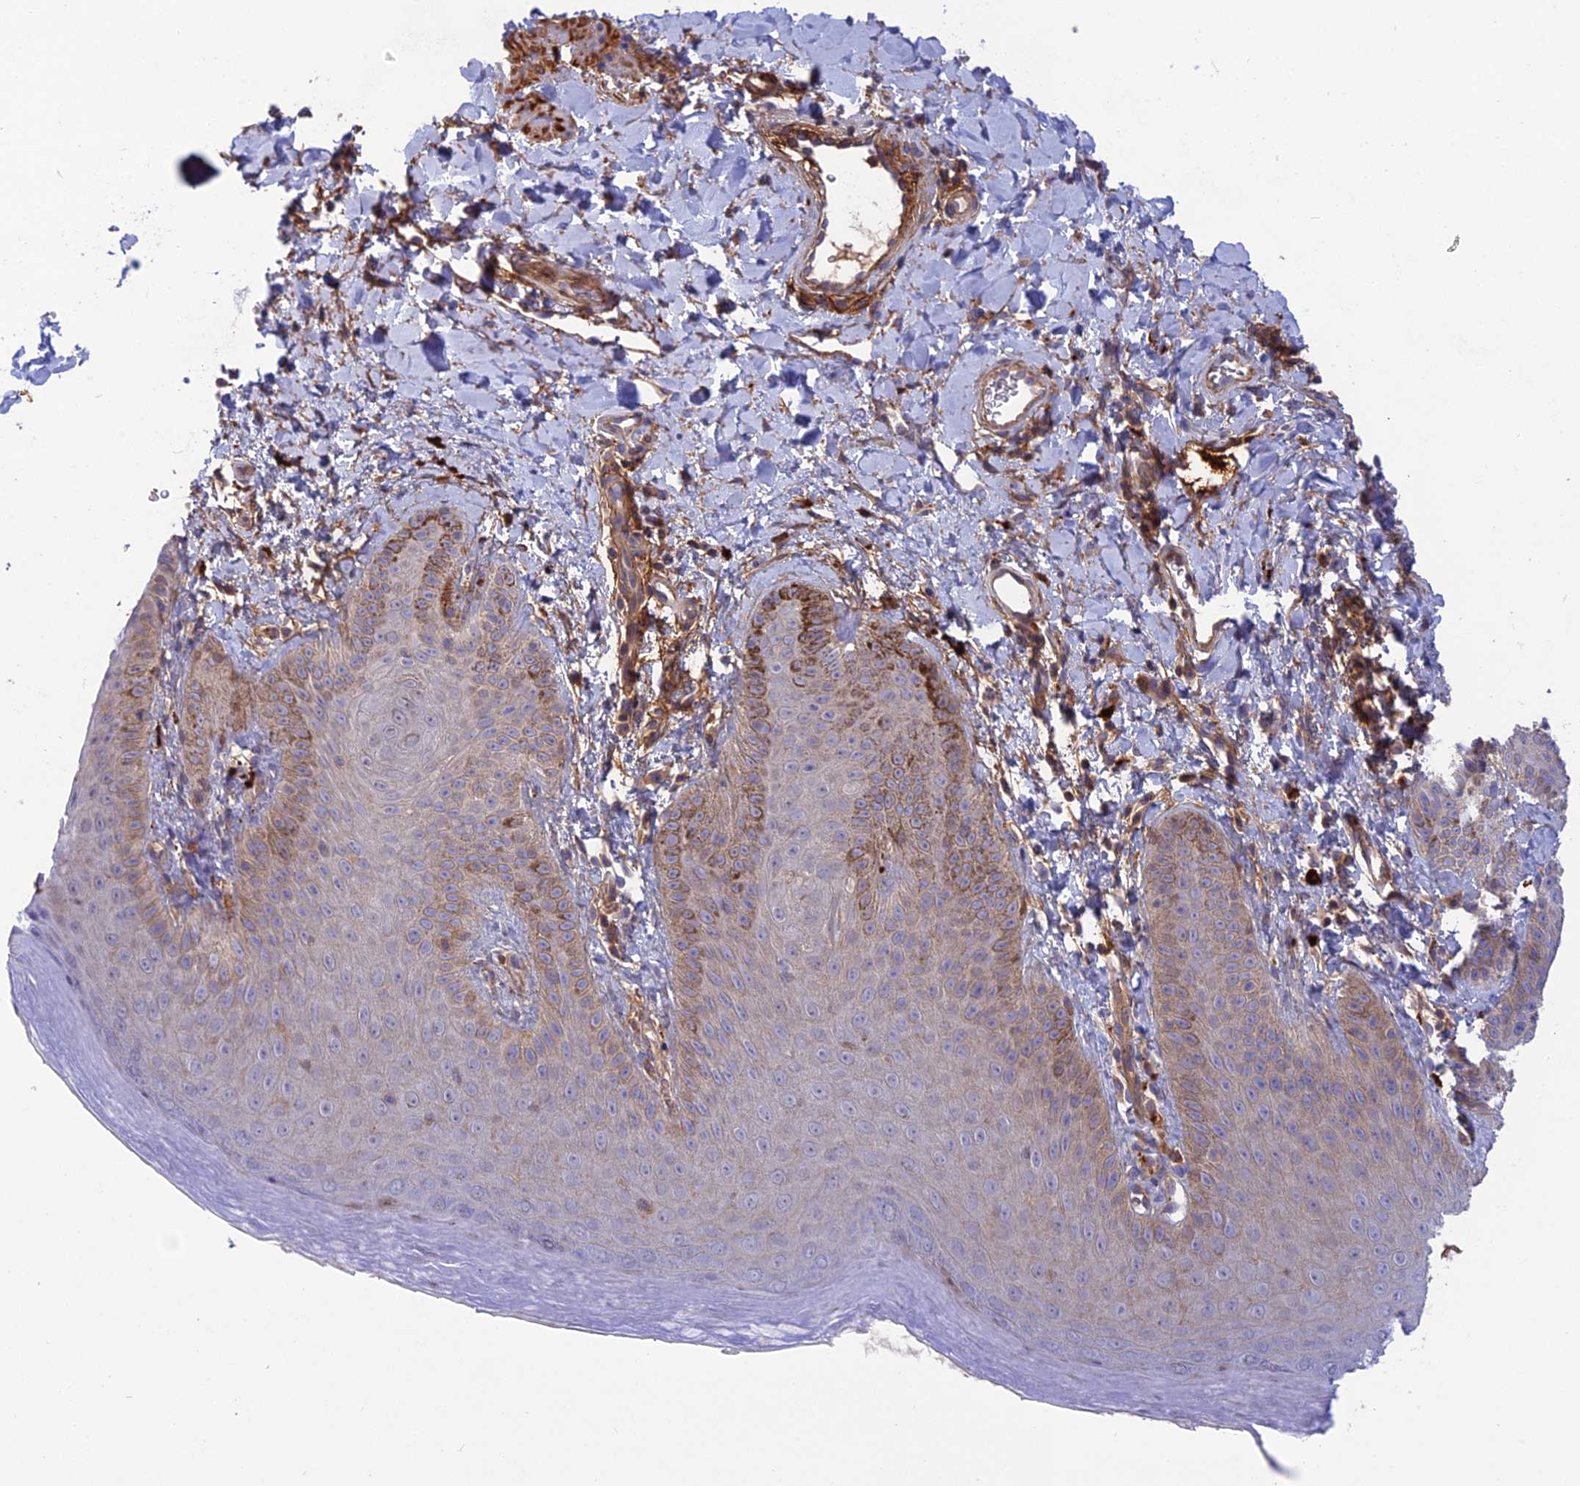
{"staining": {"intensity": "moderate", "quantity": "<25%", "location": "cytoplasmic/membranous"}, "tissue": "skin", "cell_type": "Epidermal cells", "image_type": "normal", "snomed": [{"axis": "morphology", "description": "Normal tissue, NOS"}, {"axis": "morphology", "description": "Neoplasm, malignant, NOS"}, {"axis": "topography", "description": "Anal"}], "caption": "Immunohistochemistry (IHC) image of unremarkable skin: skin stained using immunohistochemistry demonstrates low levels of moderate protein expression localized specifically in the cytoplasmic/membranous of epidermal cells, appearing as a cytoplasmic/membranous brown color.", "gene": "CPNE7", "patient": {"sex": "male", "age": 47}}